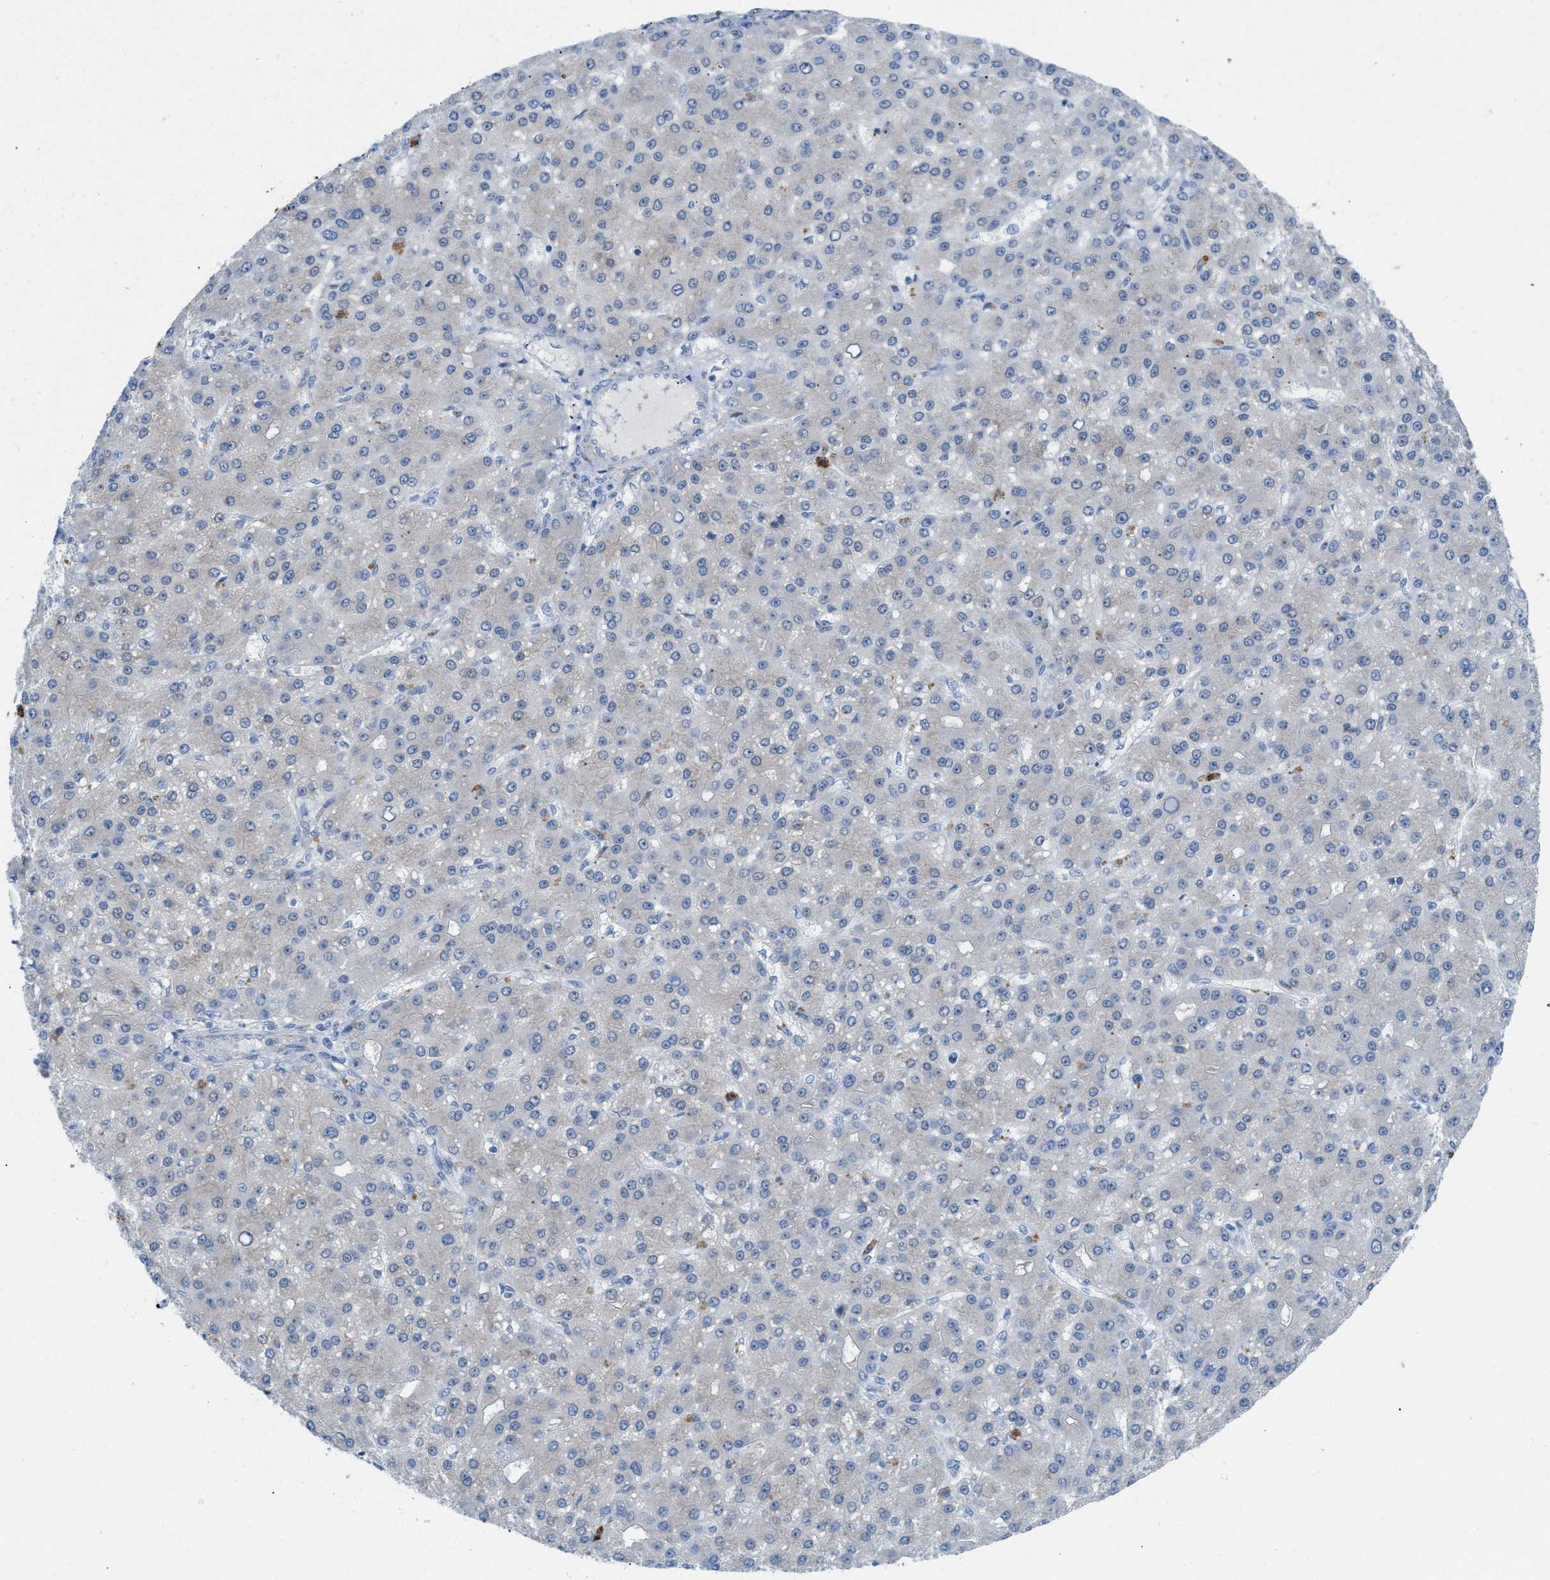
{"staining": {"intensity": "negative", "quantity": "none", "location": "none"}, "tissue": "liver cancer", "cell_type": "Tumor cells", "image_type": "cancer", "snomed": [{"axis": "morphology", "description": "Carcinoma, Hepatocellular, NOS"}, {"axis": "topography", "description": "Liver"}], "caption": "Photomicrograph shows no protein expression in tumor cells of hepatocellular carcinoma (liver) tissue.", "gene": "CMTM1", "patient": {"sex": "male", "age": 67}}